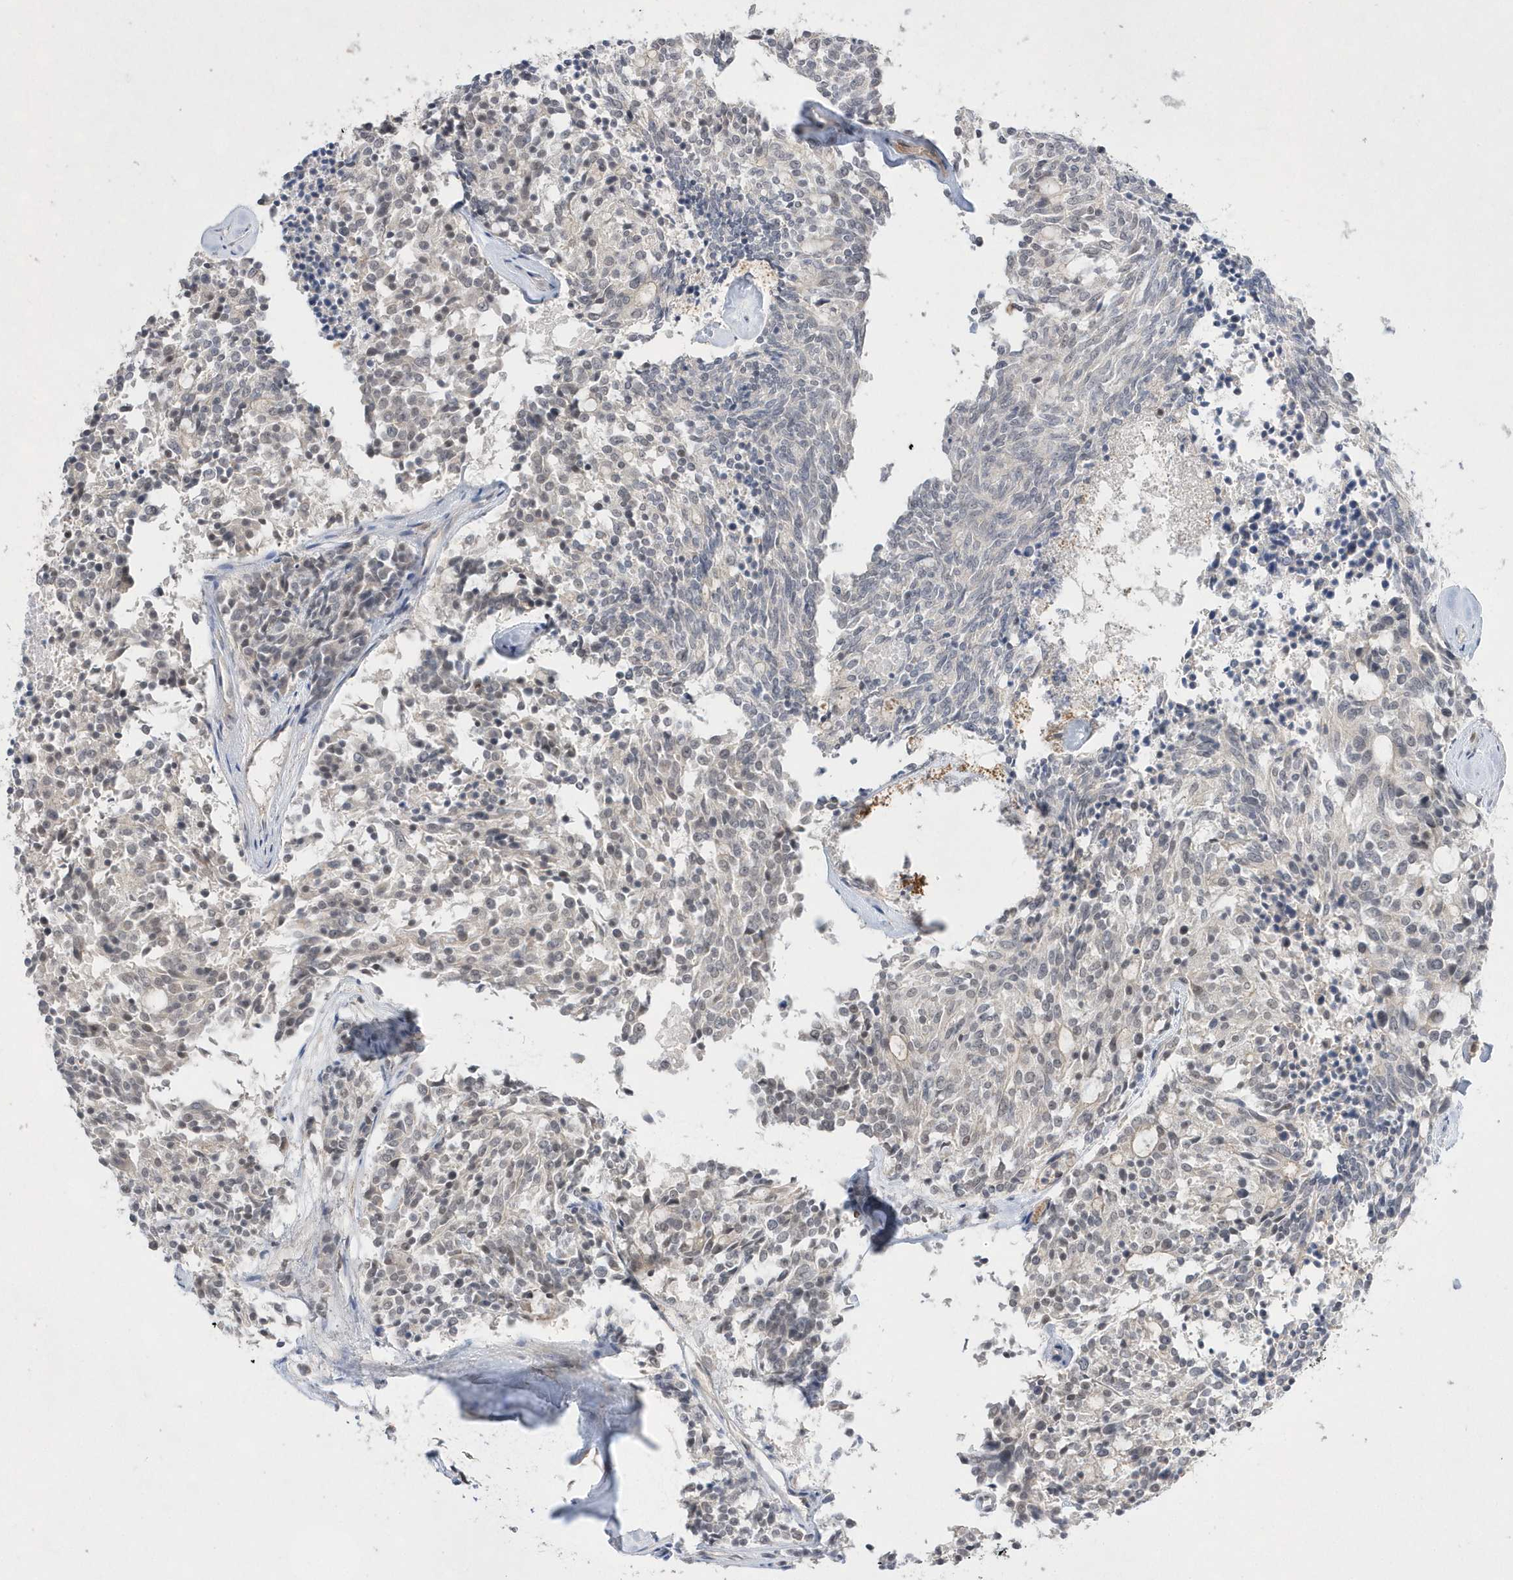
{"staining": {"intensity": "negative", "quantity": "none", "location": "none"}, "tissue": "carcinoid", "cell_type": "Tumor cells", "image_type": "cancer", "snomed": [{"axis": "morphology", "description": "Carcinoid, malignant, NOS"}, {"axis": "topography", "description": "Pancreas"}], "caption": "A high-resolution image shows IHC staining of carcinoid, which reveals no significant positivity in tumor cells. Nuclei are stained in blue.", "gene": "TMEM132B", "patient": {"sex": "female", "age": 54}}